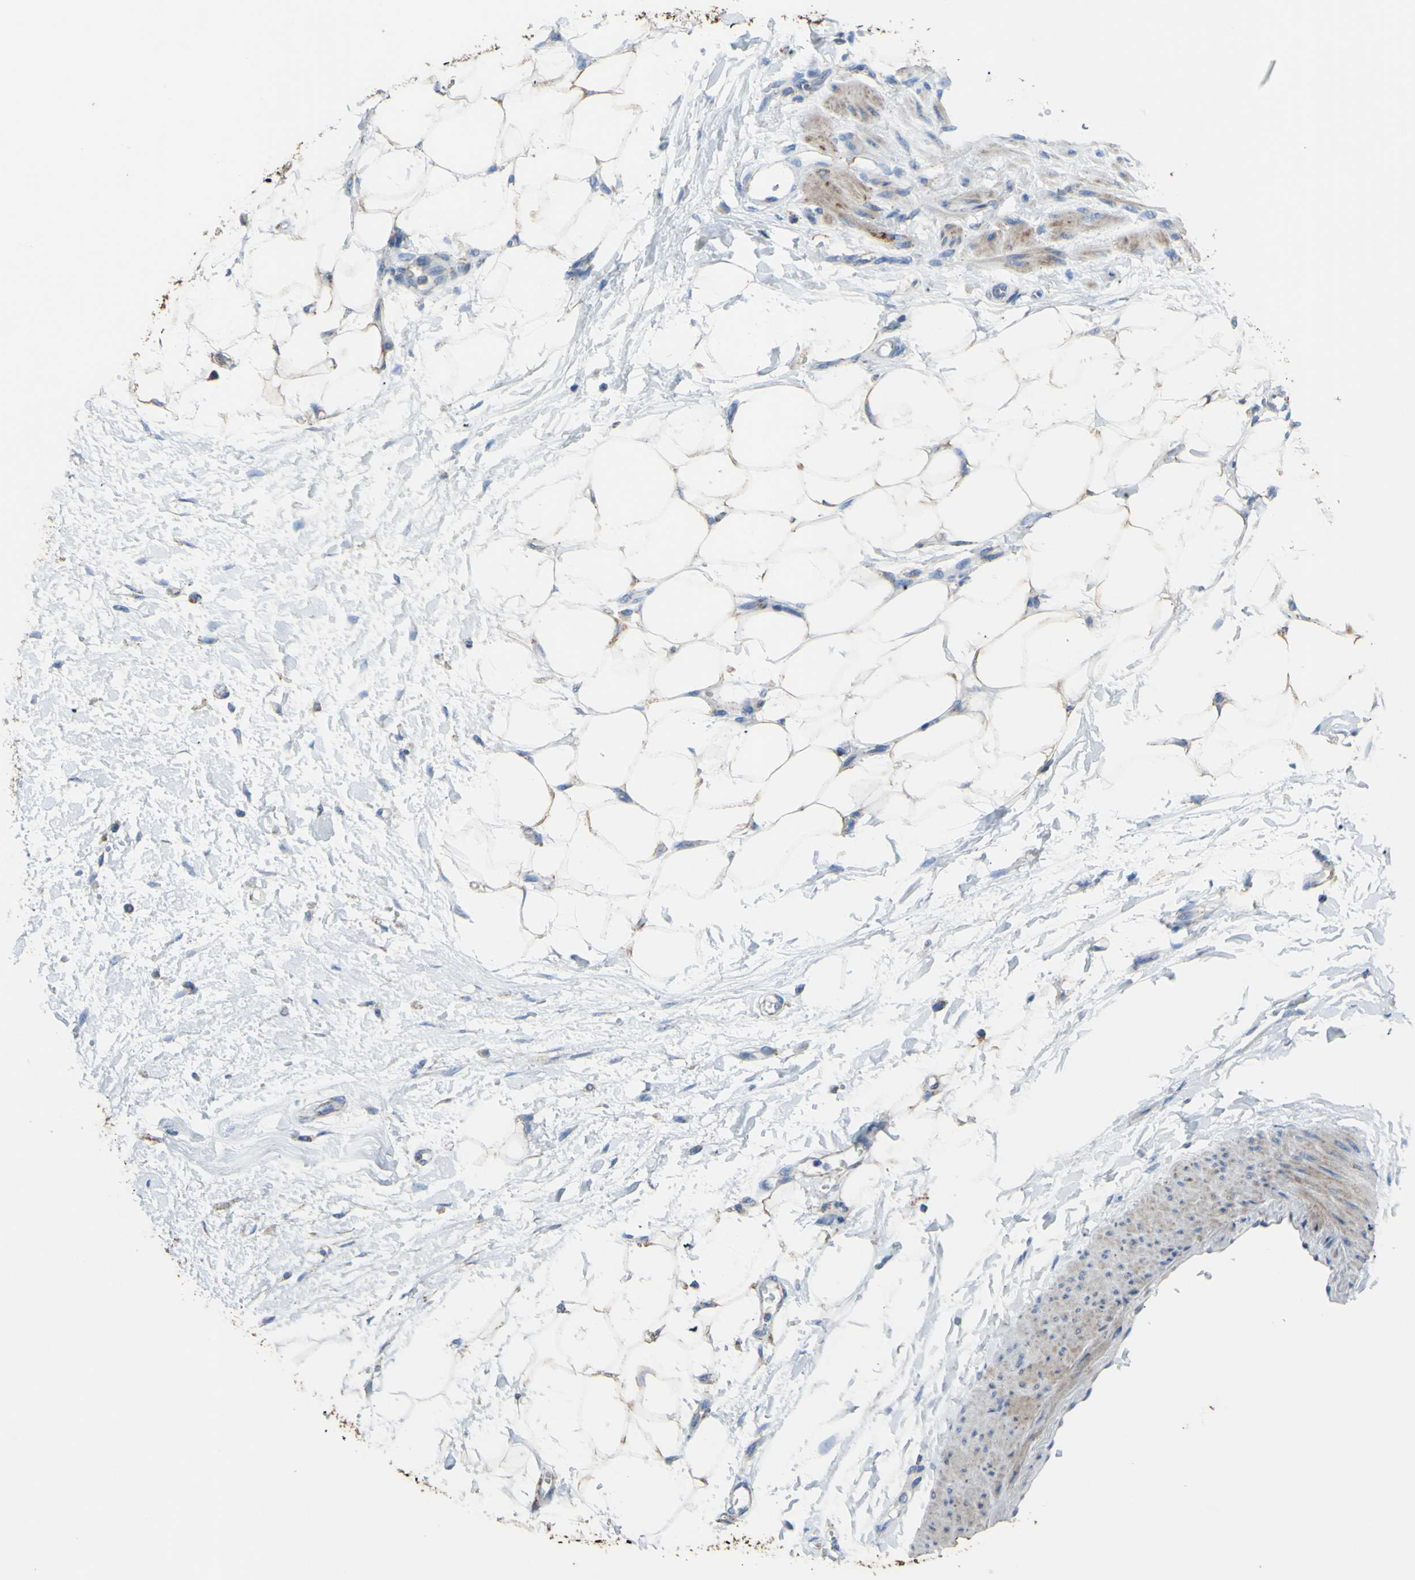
{"staining": {"intensity": "moderate", "quantity": "25%-75%", "location": "cytoplasmic/membranous"}, "tissue": "adipose tissue", "cell_type": "Adipocytes", "image_type": "normal", "snomed": [{"axis": "morphology", "description": "Normal tissue, NOS"}, {"axis": "morphology", "description": "Urothelial carcinoma, High grade"}, {"axis": "topography", "description": "Vascular tissue"}, {"axis": "topography", "description": "Urinary bladder"}], "caption": "Immunohistochemistry photomicrograph of unremarkable human adipose tissue stained for a protein (brown), which demonstrates medium levels of moderate cytoplasmic/membranous staining in about 25%-75% of adipocytes.", "gene": "CMKLR2", "patient": {"sex": "female", "age": 56}}